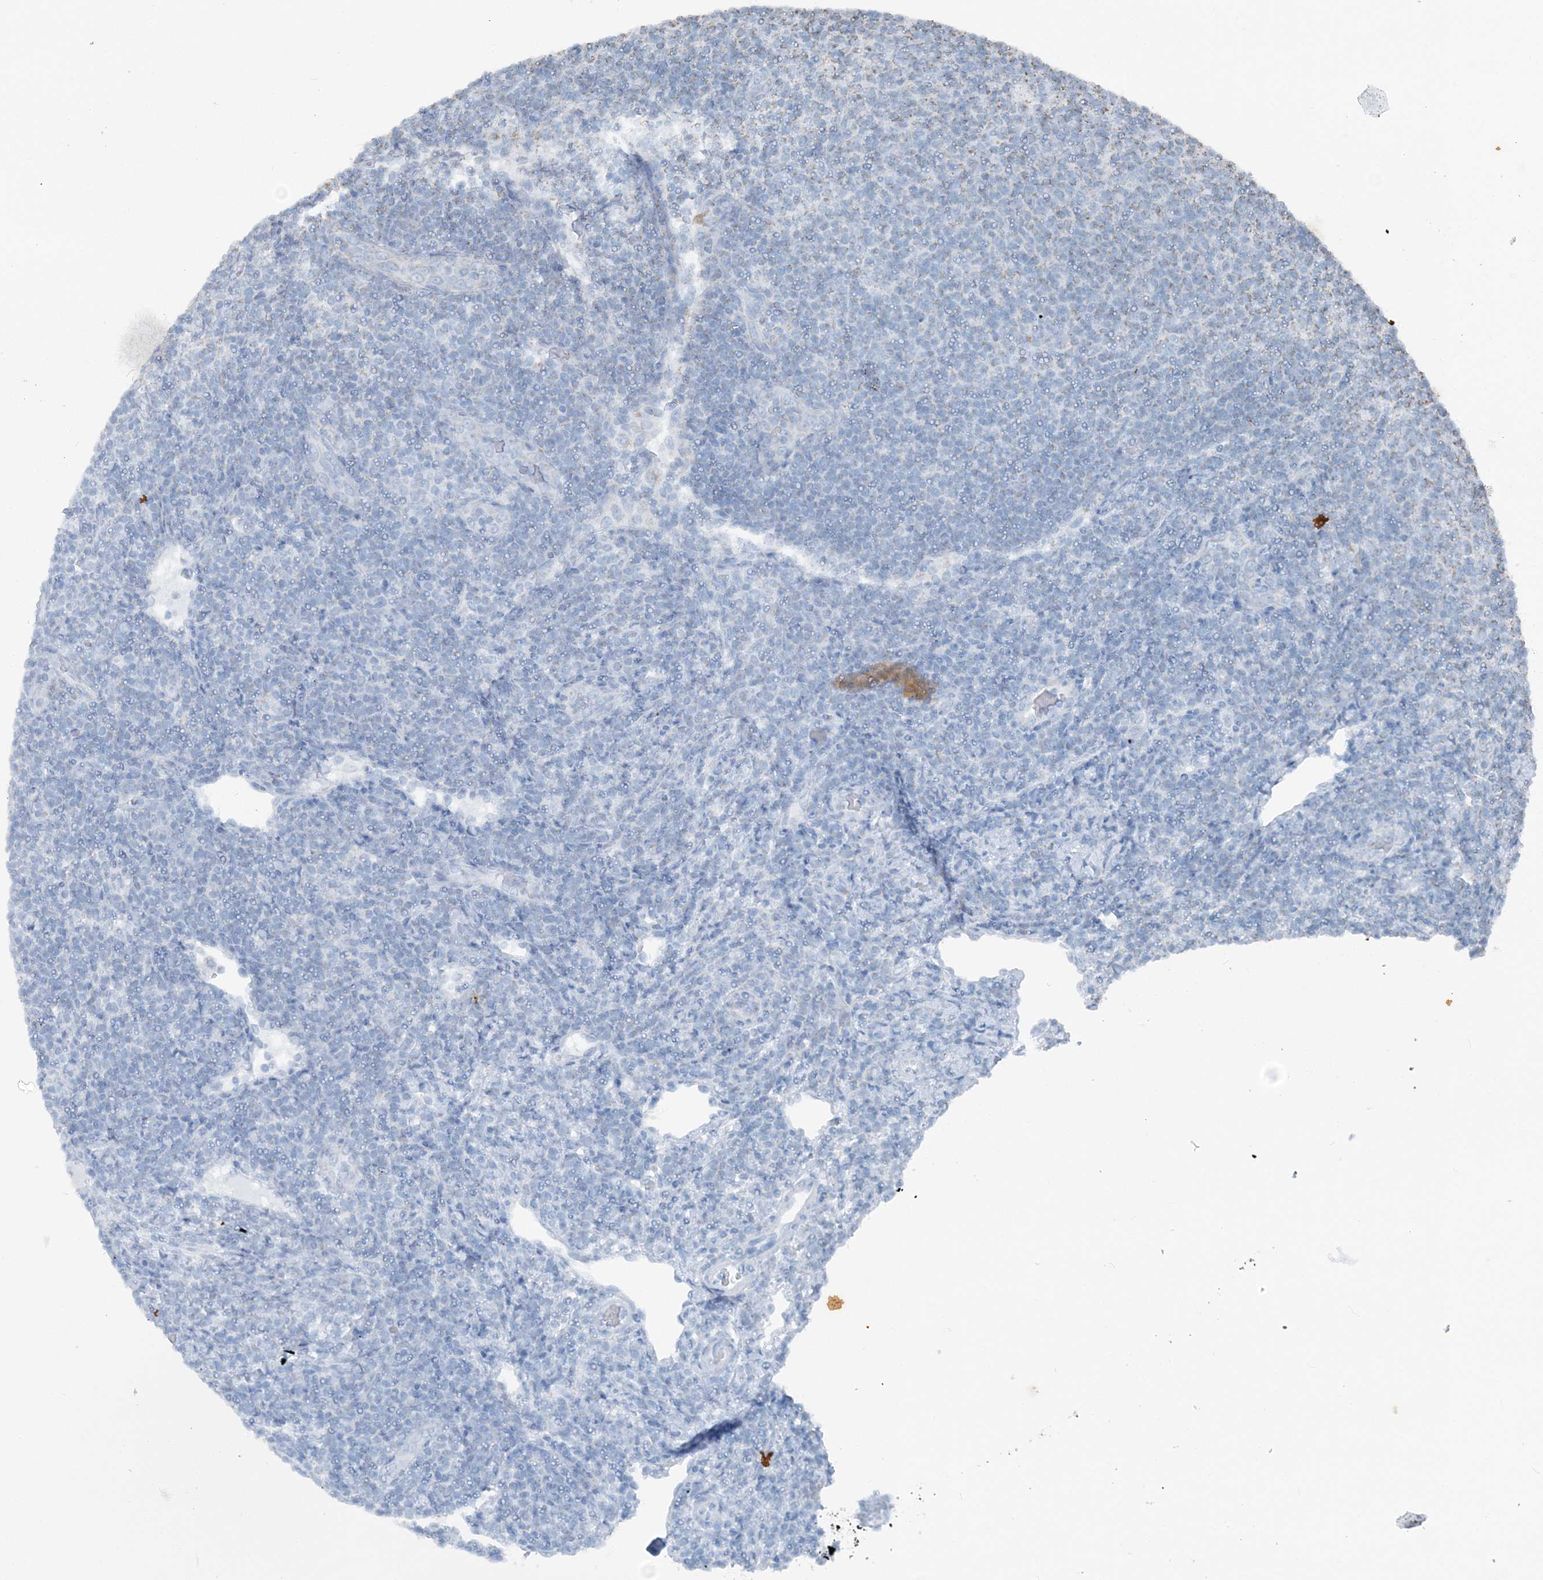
{"staining": {"intensity": "negative", "quantity": "none", "location": "none"}, "tissue": "lymphoma", "cell_type": "Tumor cells", "image_type": "cancer", "snomed": [{"axis": "morphology", "description": "Malignant lymphoma, non-Hodgkin's type, Low grade"}, {"axis": "topography", "description": "Lymph node"}], "caption": "Tumor cells show no significant protein expression in lymphoma. (DAB immunohistochemistry, high magnification).", "gene": "SUCLG1", "patient": {"sex": "male", "age": 66}}